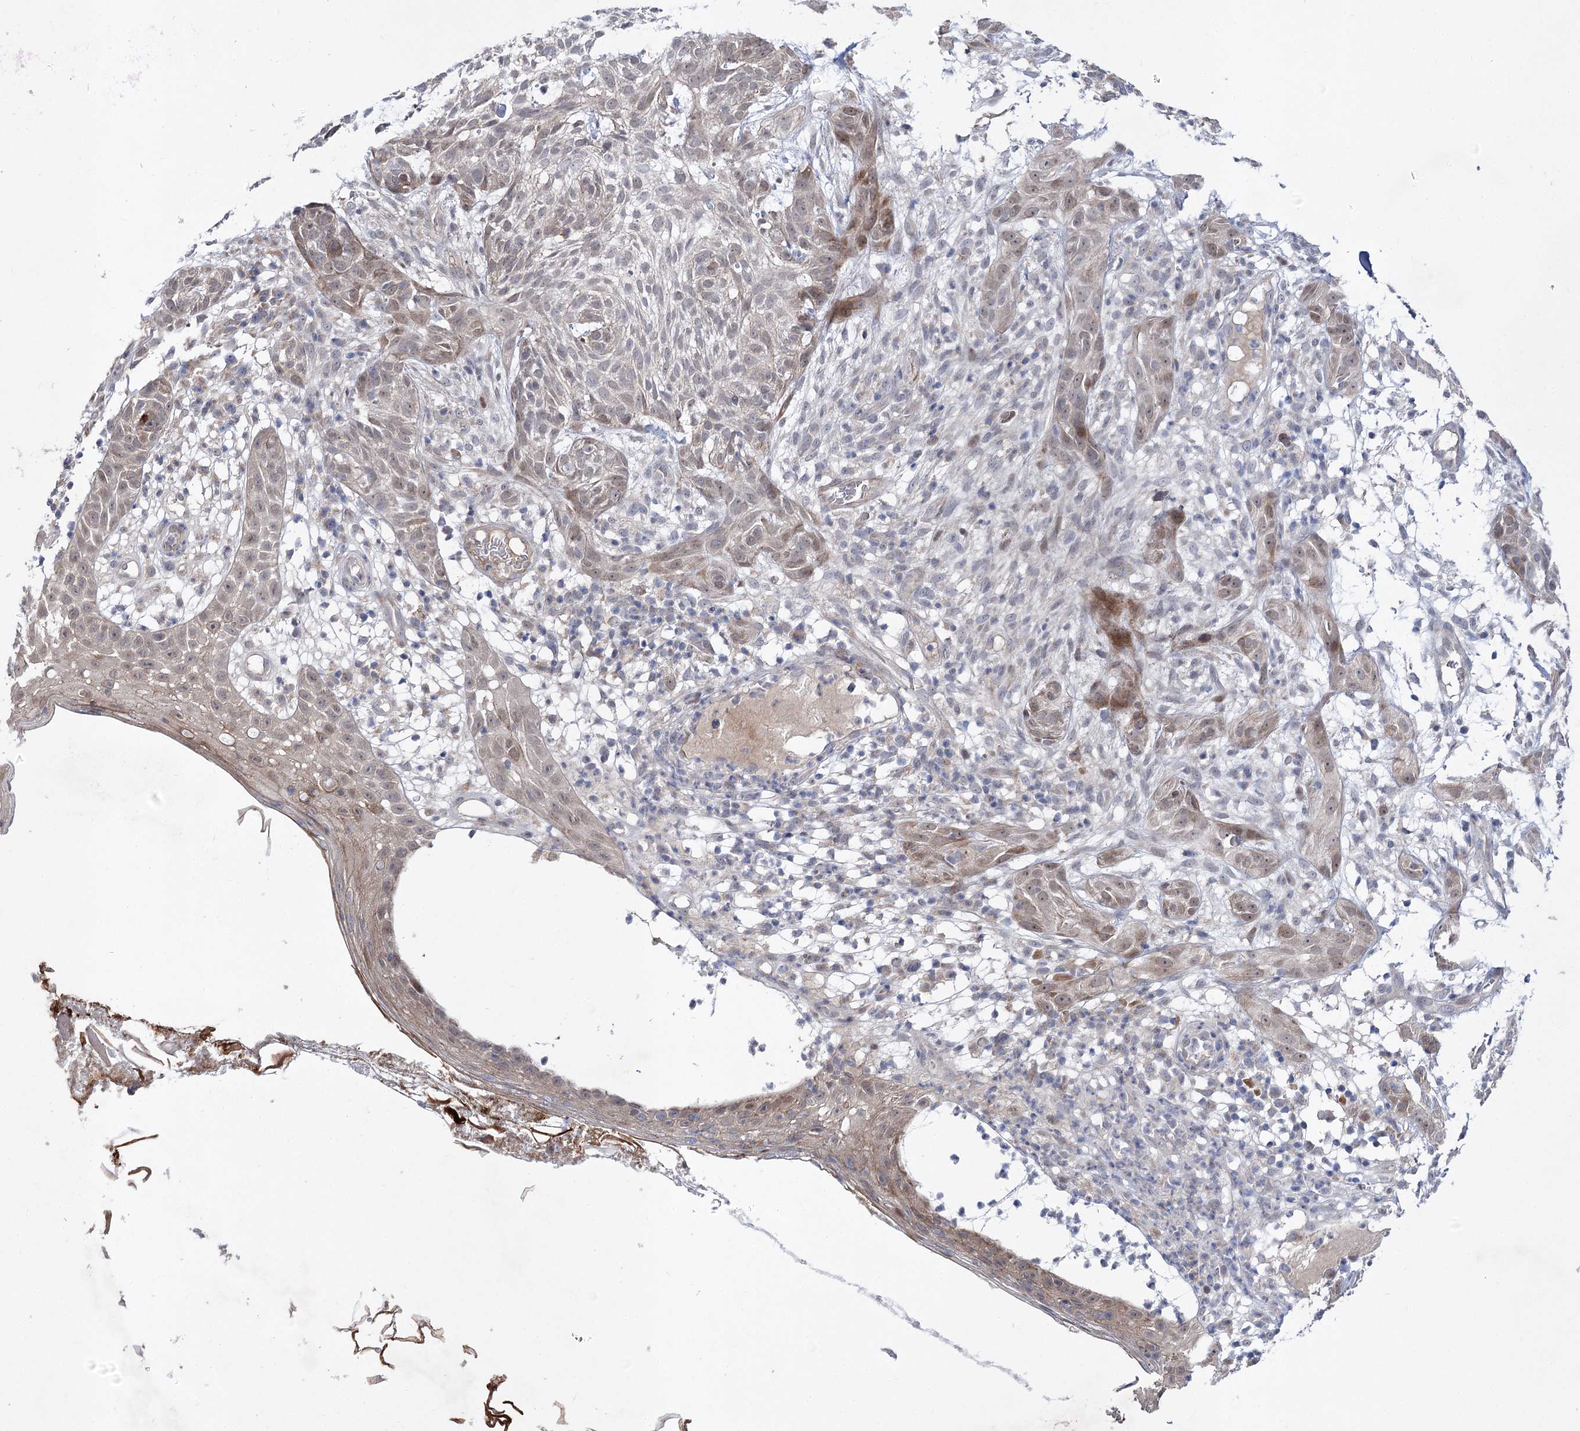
{"staining": {"intensity": "moderate", "quantity": "<25%", "location": "nuclear"}, "tissue": "skin cancer", "cell_type": "Tumor cells", "image_type": "cancer", "snomed": [{"axis": "morphology", "description": "Basal cell carcinoma"}, {"axis": "topography", "description": "Skin"}], "caption": "Skin cancer stained for a protein (brown) displays moderate nuclear positive staining in about <25% of tumor cells.", "gene": "ARHGAP32", "patient": {"sex": "male", "age": 85}}